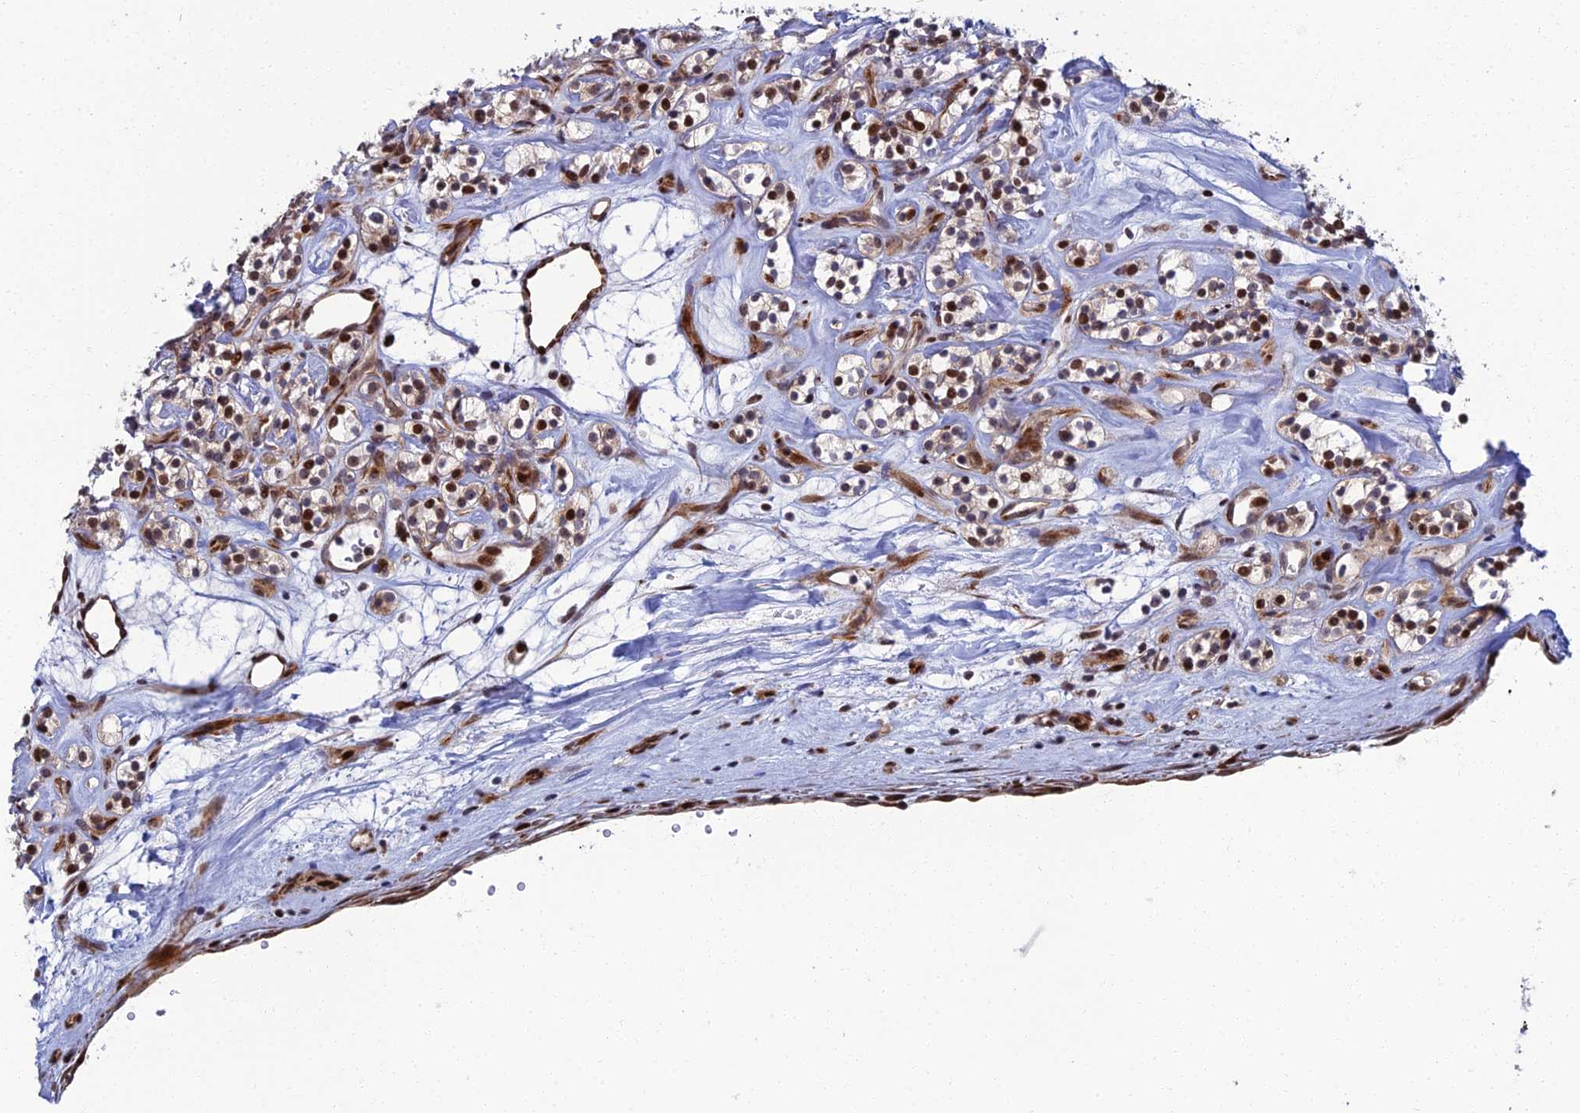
{"staining": {"intensity": "strong", "quantity": "25%-75%", "location": "nuclear"}, "tissue": "renal cancer", "cell_type": "Tumor cells", "image_type": "cancer", "snomed": [{"axis": "morphology", "description": "Adenocarcinoma, NOS"}, {"axis": "topography", "description": "Kidney"}], "caption": "Renal cancer (adenocarcinoma) stained with a protein marker demonstrates strong staining in tumor cells.", "gene": "ZNF668", "patient": {"sex": "male", "age": 77}}